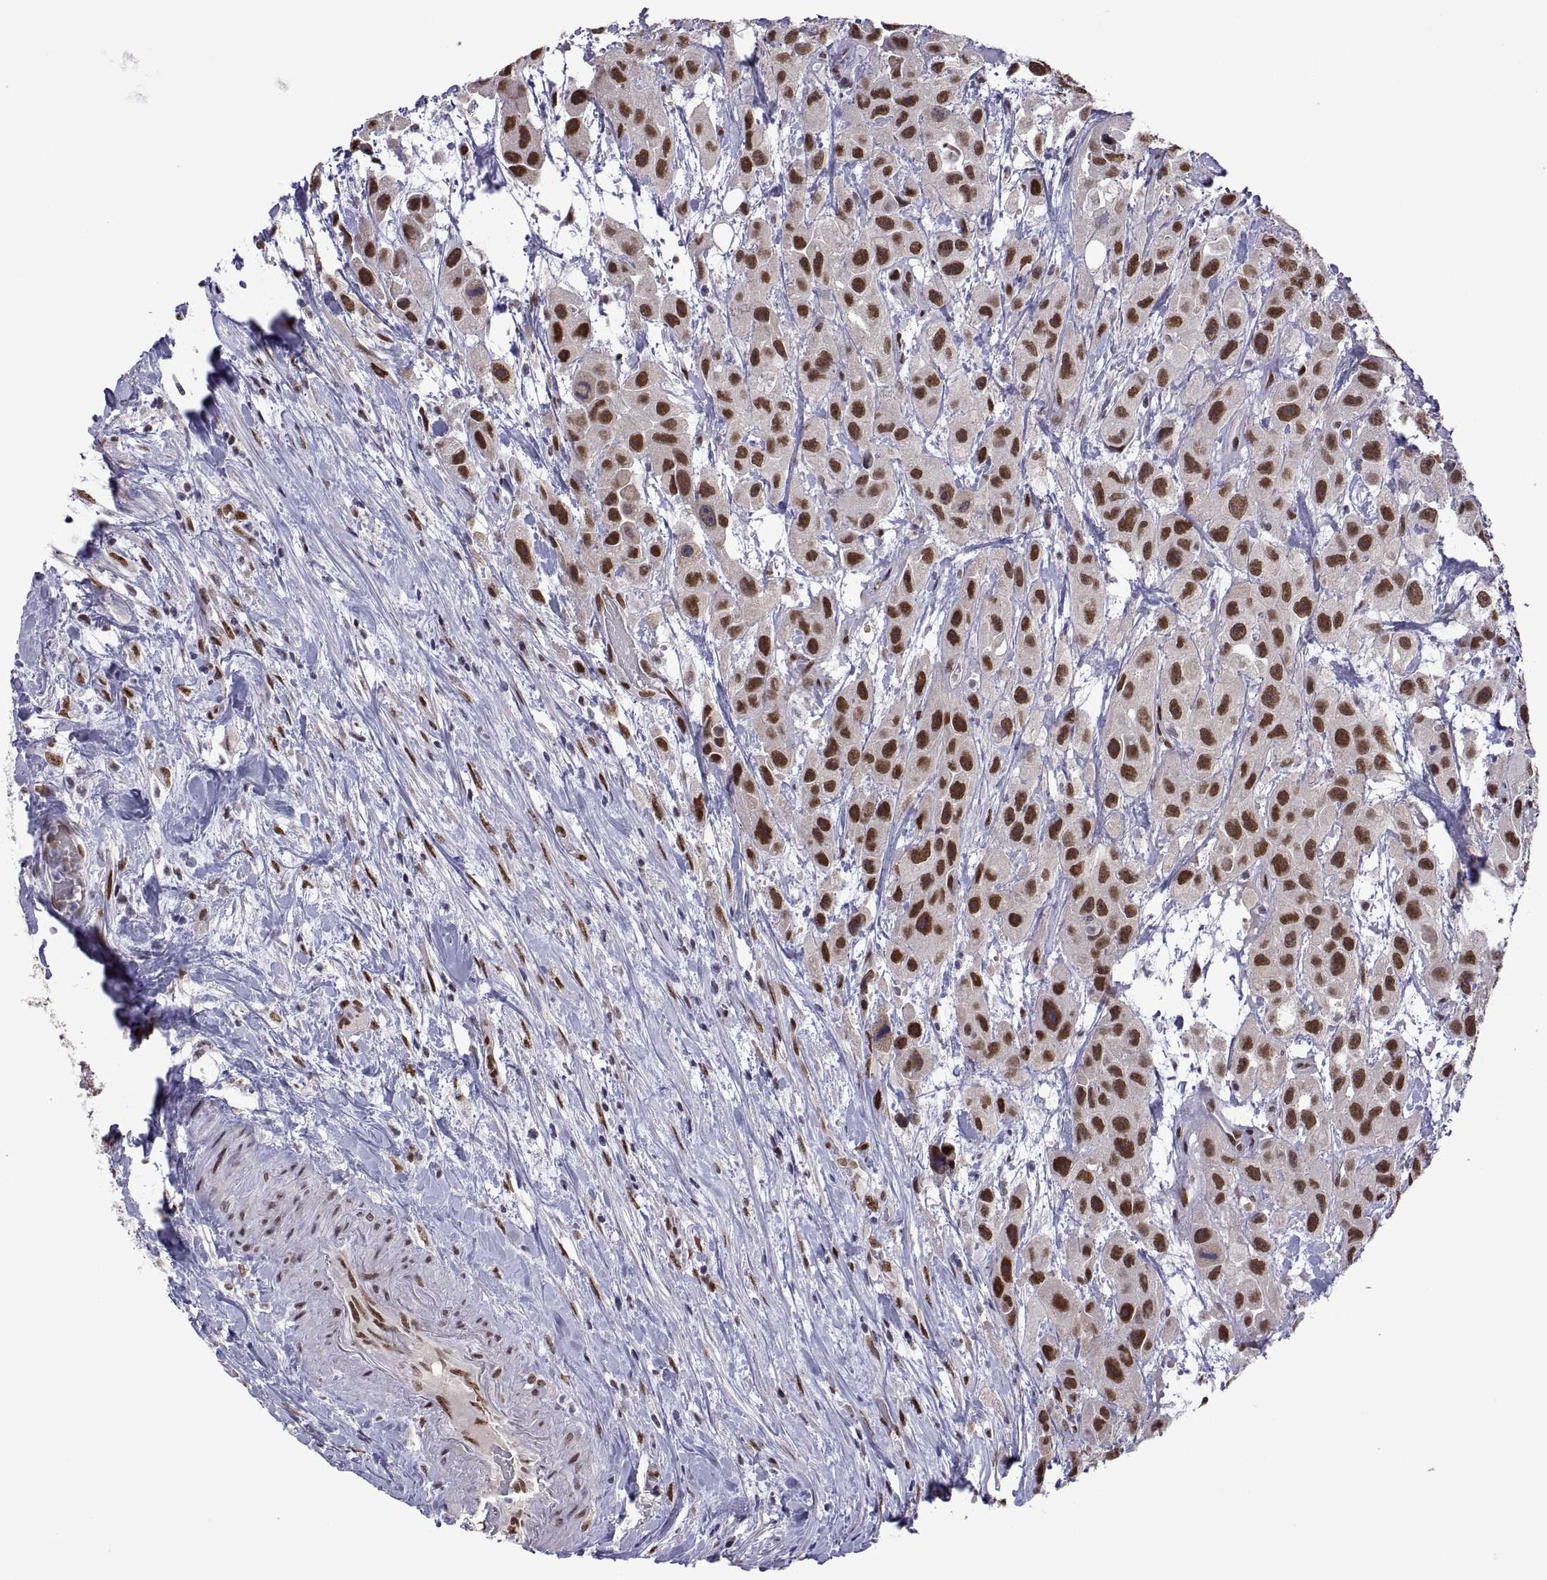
{"staining": {"intensity": "strong", "quantity": ">75%", "location": "nuclear"}, "tissue": "urothelial cancer", "cell_type": "Tumor cells", "image_type": "cancer", "snomed": [{"axis": "morphology", "description": "Urothelial carcinoma, High grade"}, {"axis": "topography", "description": "Urinary bladder"}], "caption": "Immunohistochemical staining of human high-grade urothelial carcinoma displays high levels of strong nuclear protein expression in approximately >75% of tumor cells.", "gene": "NR4A1", "patient": {"sex": "male", "age": 79}}